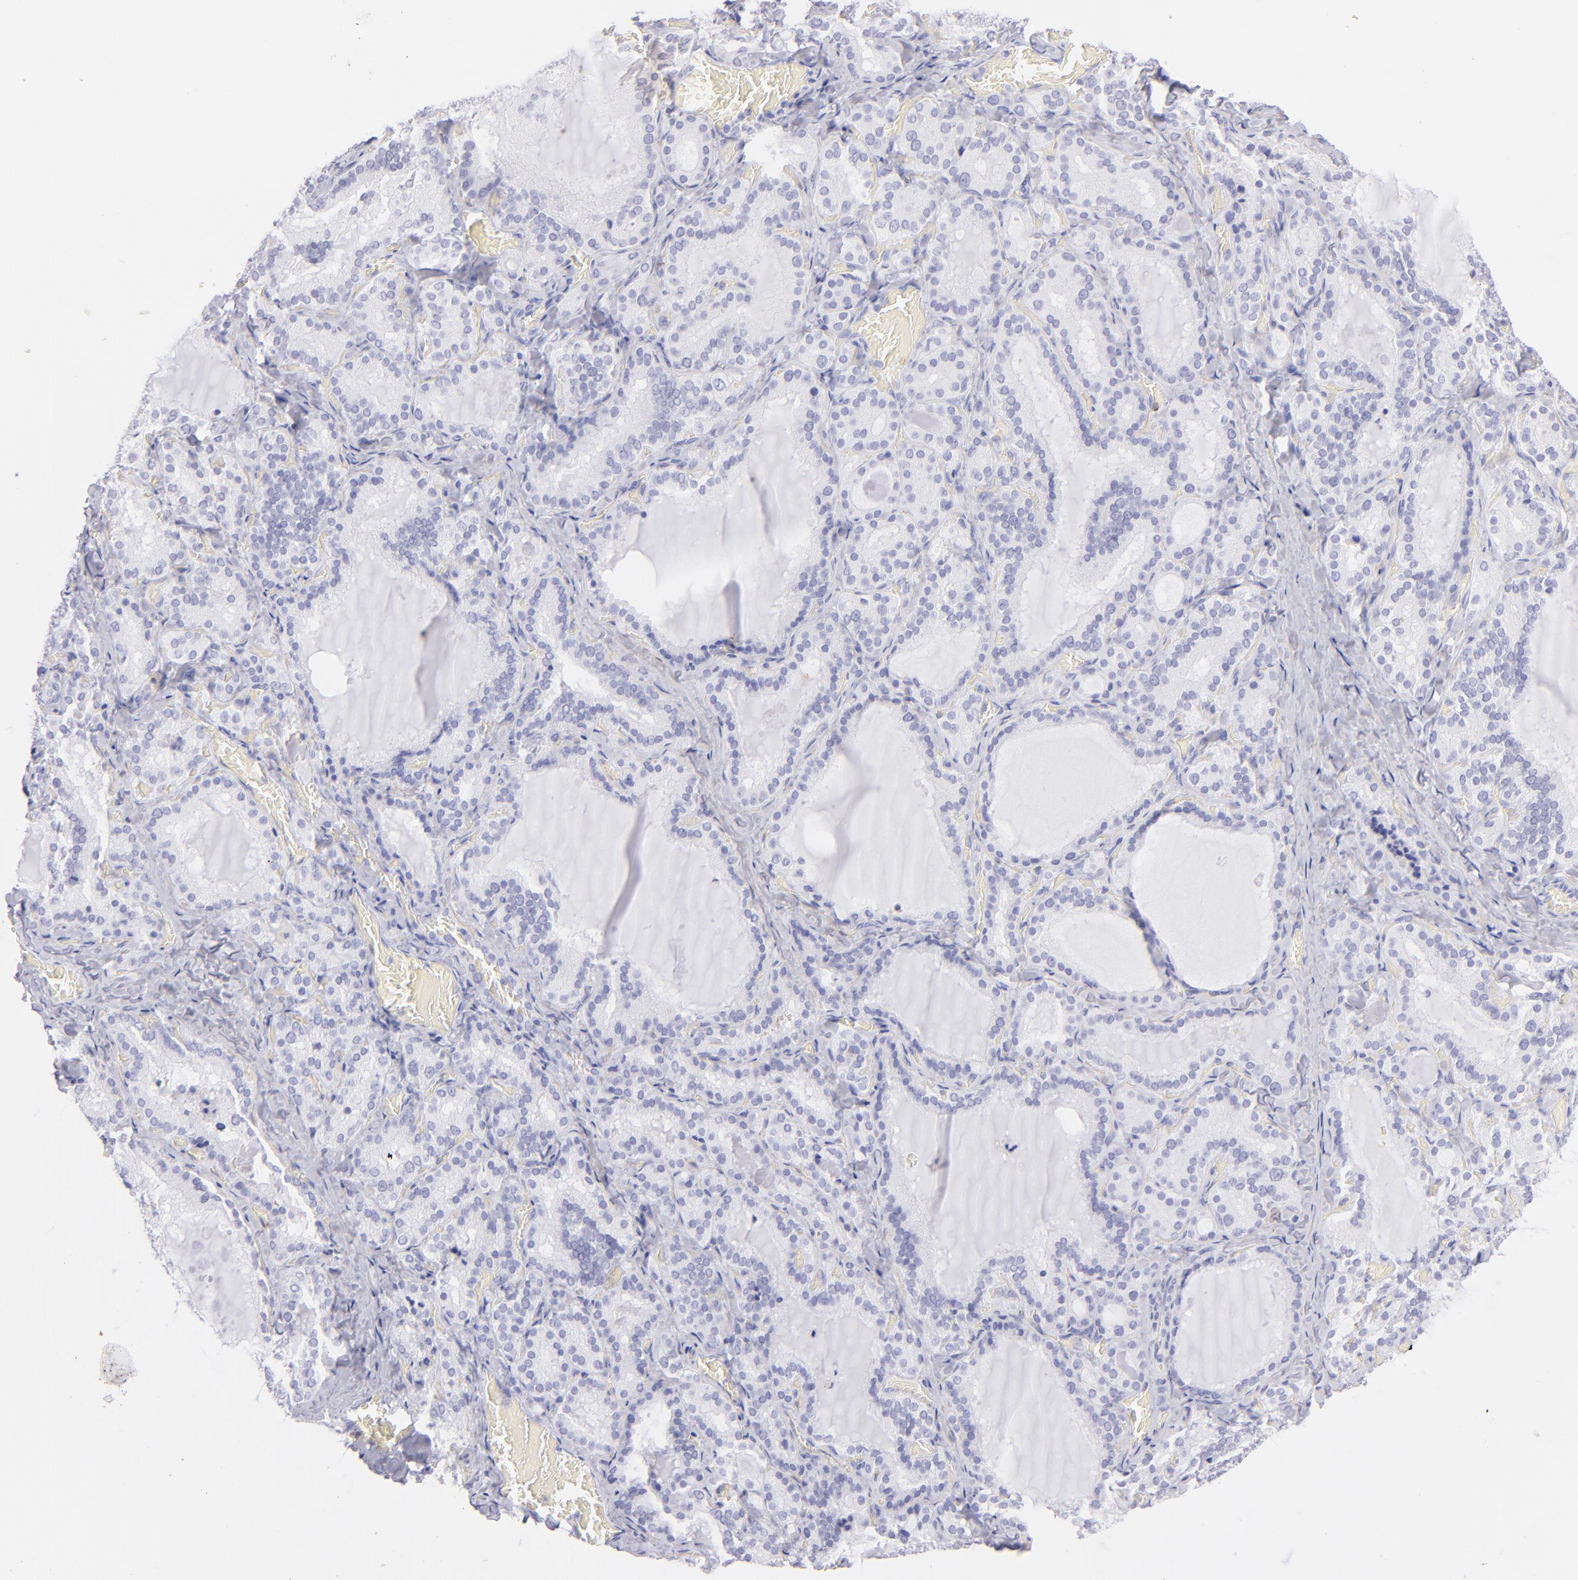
{"staining": {"intensity": "negative", "quantity": "none", "location": "none"}, "tissue": "thyroid gland", "cell_type": "Glandular cells", "image_type": "normal", "snomed": [{"axis": "morphology", "description": "Normal tissue, NOS"}, {"axis": "topography", "description": "Thyroid gland"}], "caption": "Protein analysis of normal thyroid gland shows no significant expression in glandular cells. (Brightfield microscopy of DAB (3,3'-diaminobenzidine) immunohistochemistry (IHC) at high magnification).", "gene": "CD72", "patient": {"sex": "female", "age": 33}}